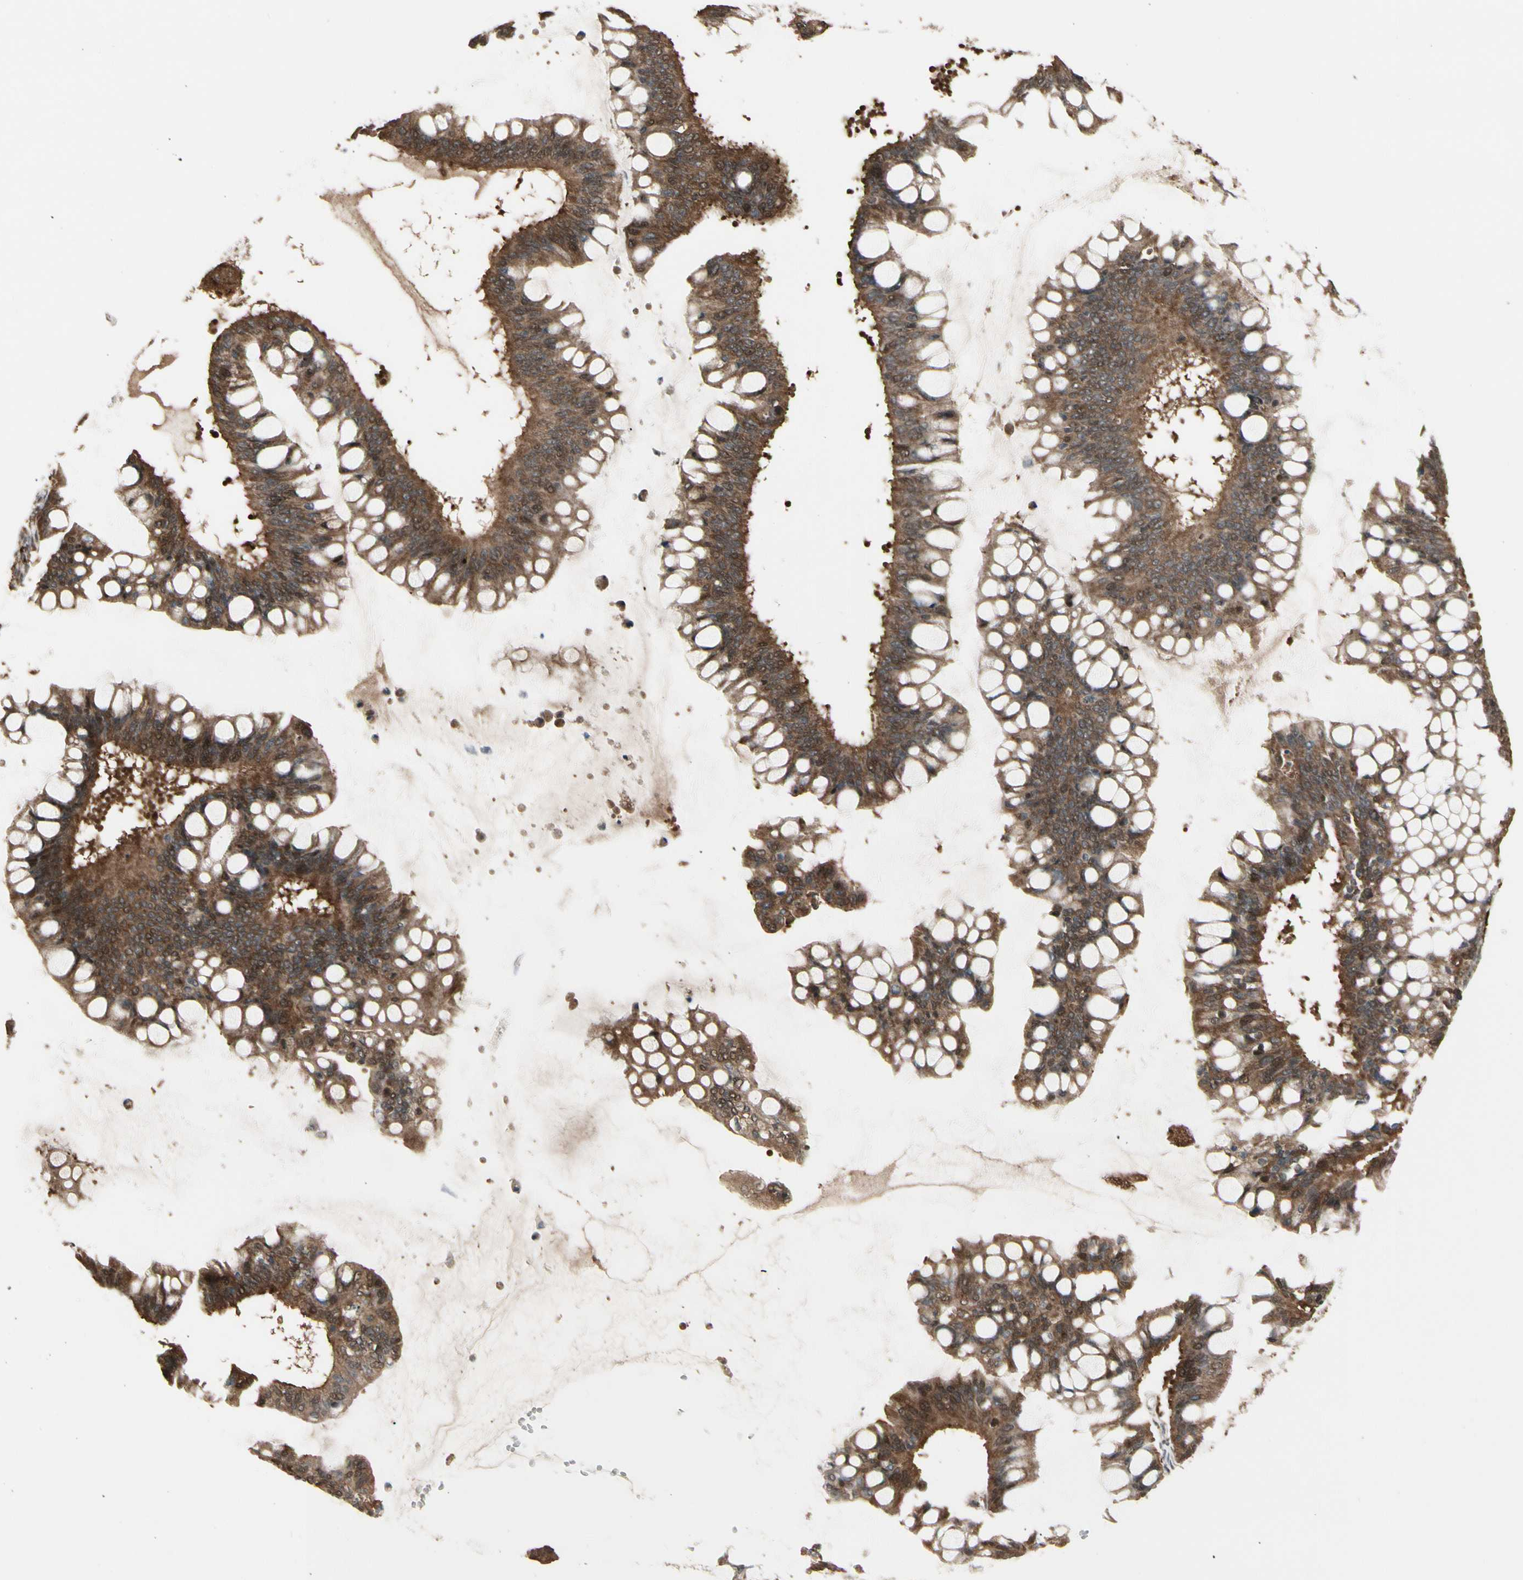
{"staining": {"intensity": "moderate", "quantity": "<25%", "location": "cytoplasmic/membranous"}, "tissue": "ovarian cancer", "cell_type": "Tumor cells", "image_type": "cancer", "snomed": [{"axis": "morphology", "description": "Cystadenocarcinoma, mucinous, NOS"}, {"axis": "topography", "description": "Ovary"}], "caption": "Human ovarian cancer (mucinous cystadenocarcinoma) stained for a protein (brown) reveals moderate cytoplasmic/membranous positive expression in about <25% of tumor cells.", "gene": "CSF1R", "patient": {"sex": "female", "age": 73}}